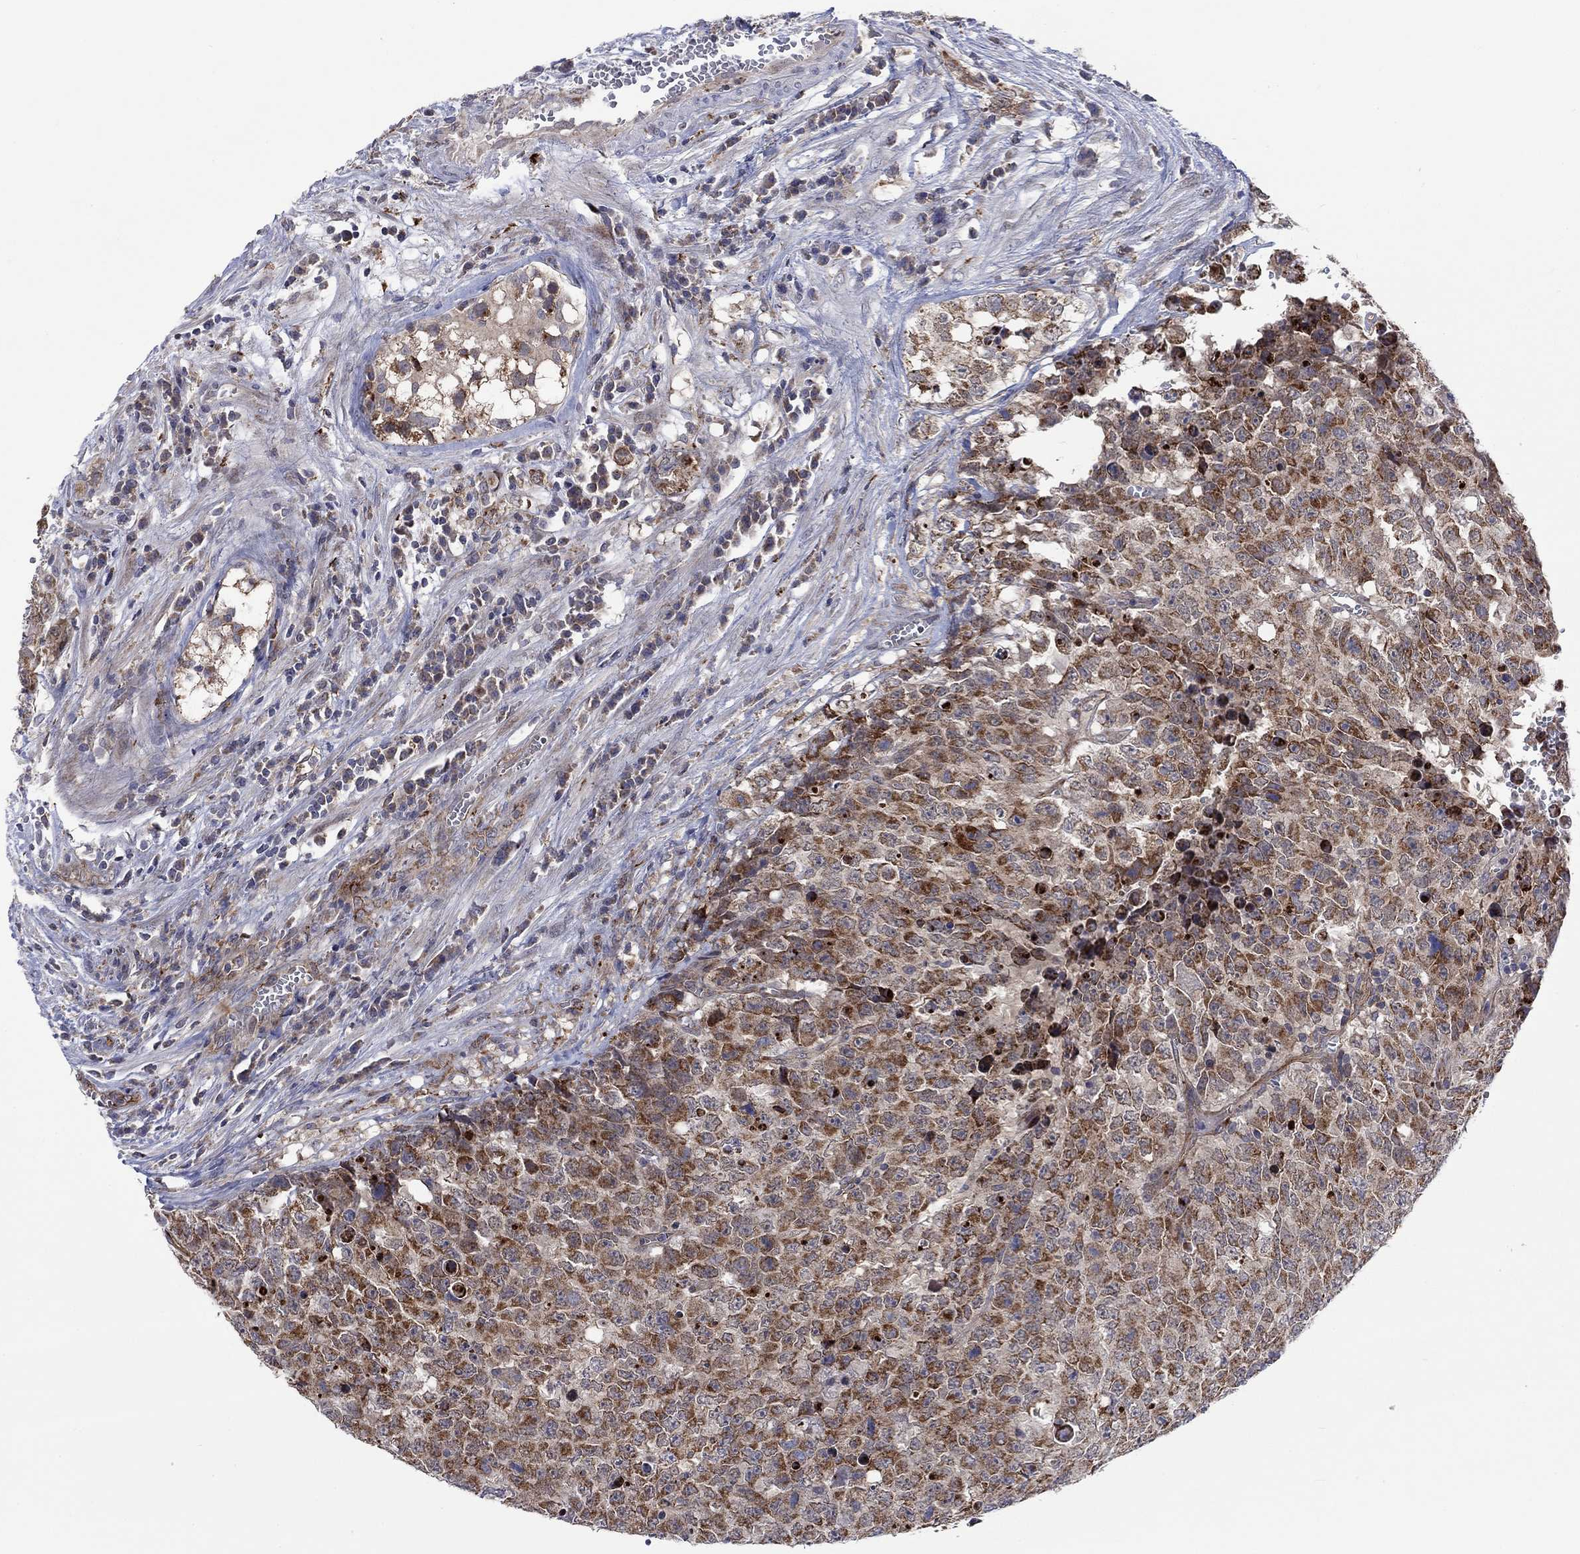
{"staining": {"intensity": "strong", "quantity": "25%-75%", "location": "cytoplasmic/membranous"}, "tissue": "testis cancer", "cell_type": "Tumor cells", "image_type": "cancer", "snomed": [{"axis": "morphology", "description": "Carcinoma, Embryonal, NOS"}, {"axis": "topography", "description": "Testis"}], "caption": "Protein staining shows strong cytoplasmic/membranous staining in approximately 25%-75% of tumor cells in testis cancer.", "gene": "SLC35F2", "patient": {"sex": "male", "age": 23}}